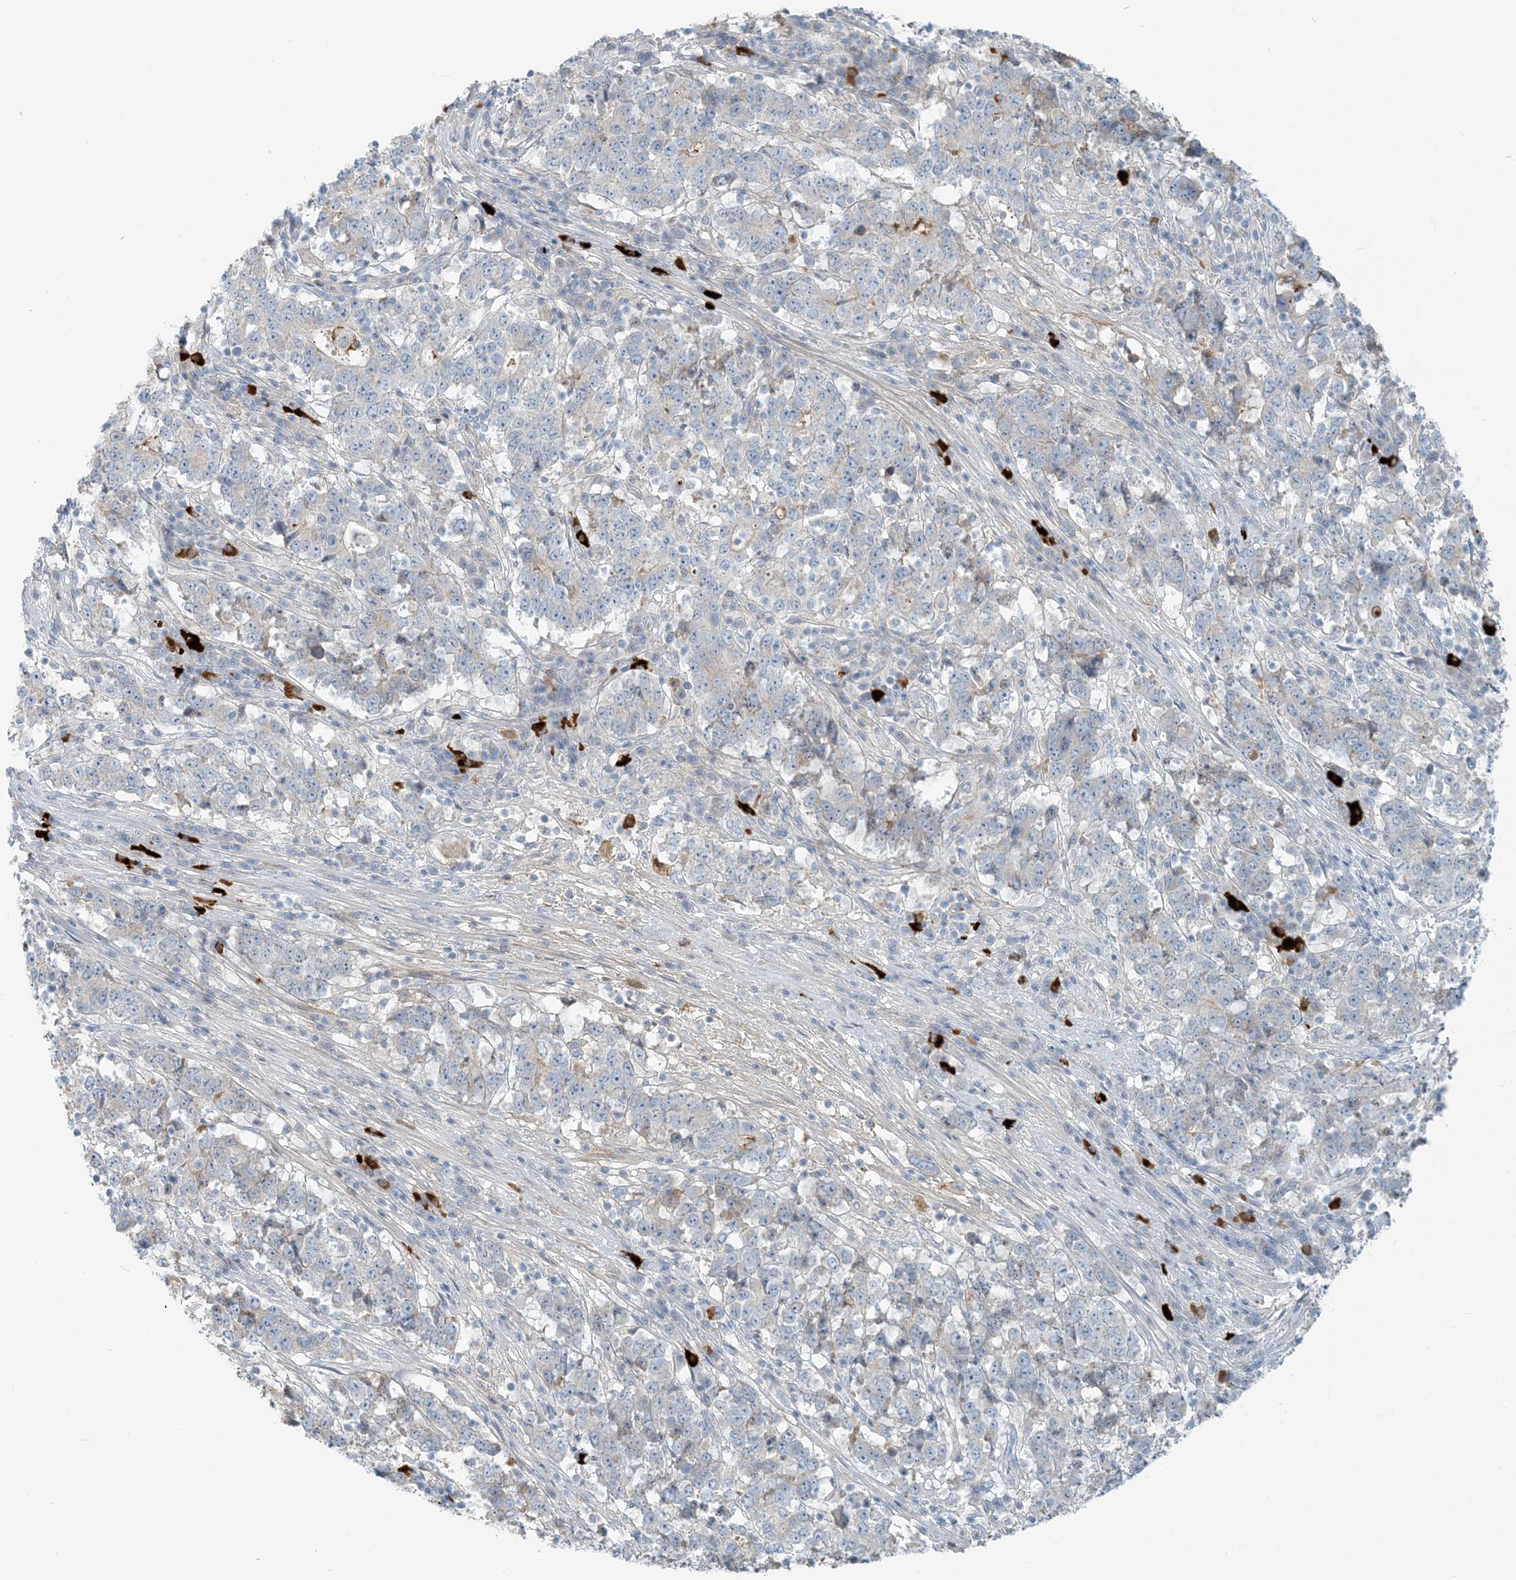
{"staining": {"intensity": "negative", "quantity": "none", "location": "none"}, "tissue": "stomach cancer", "cell_type": "Tumor cells", "image_type": "cancer", "snomed": [{"axis": "morphology", "description": "Adenocarcinoma, NOS"}, {"axis": "topography", "description": "Stomach"}], "caption": "There is no significant staining in tumor cells of stomach cancer.", "gene": "SCML1", "patient": {"sex": "male", "age": 59}}